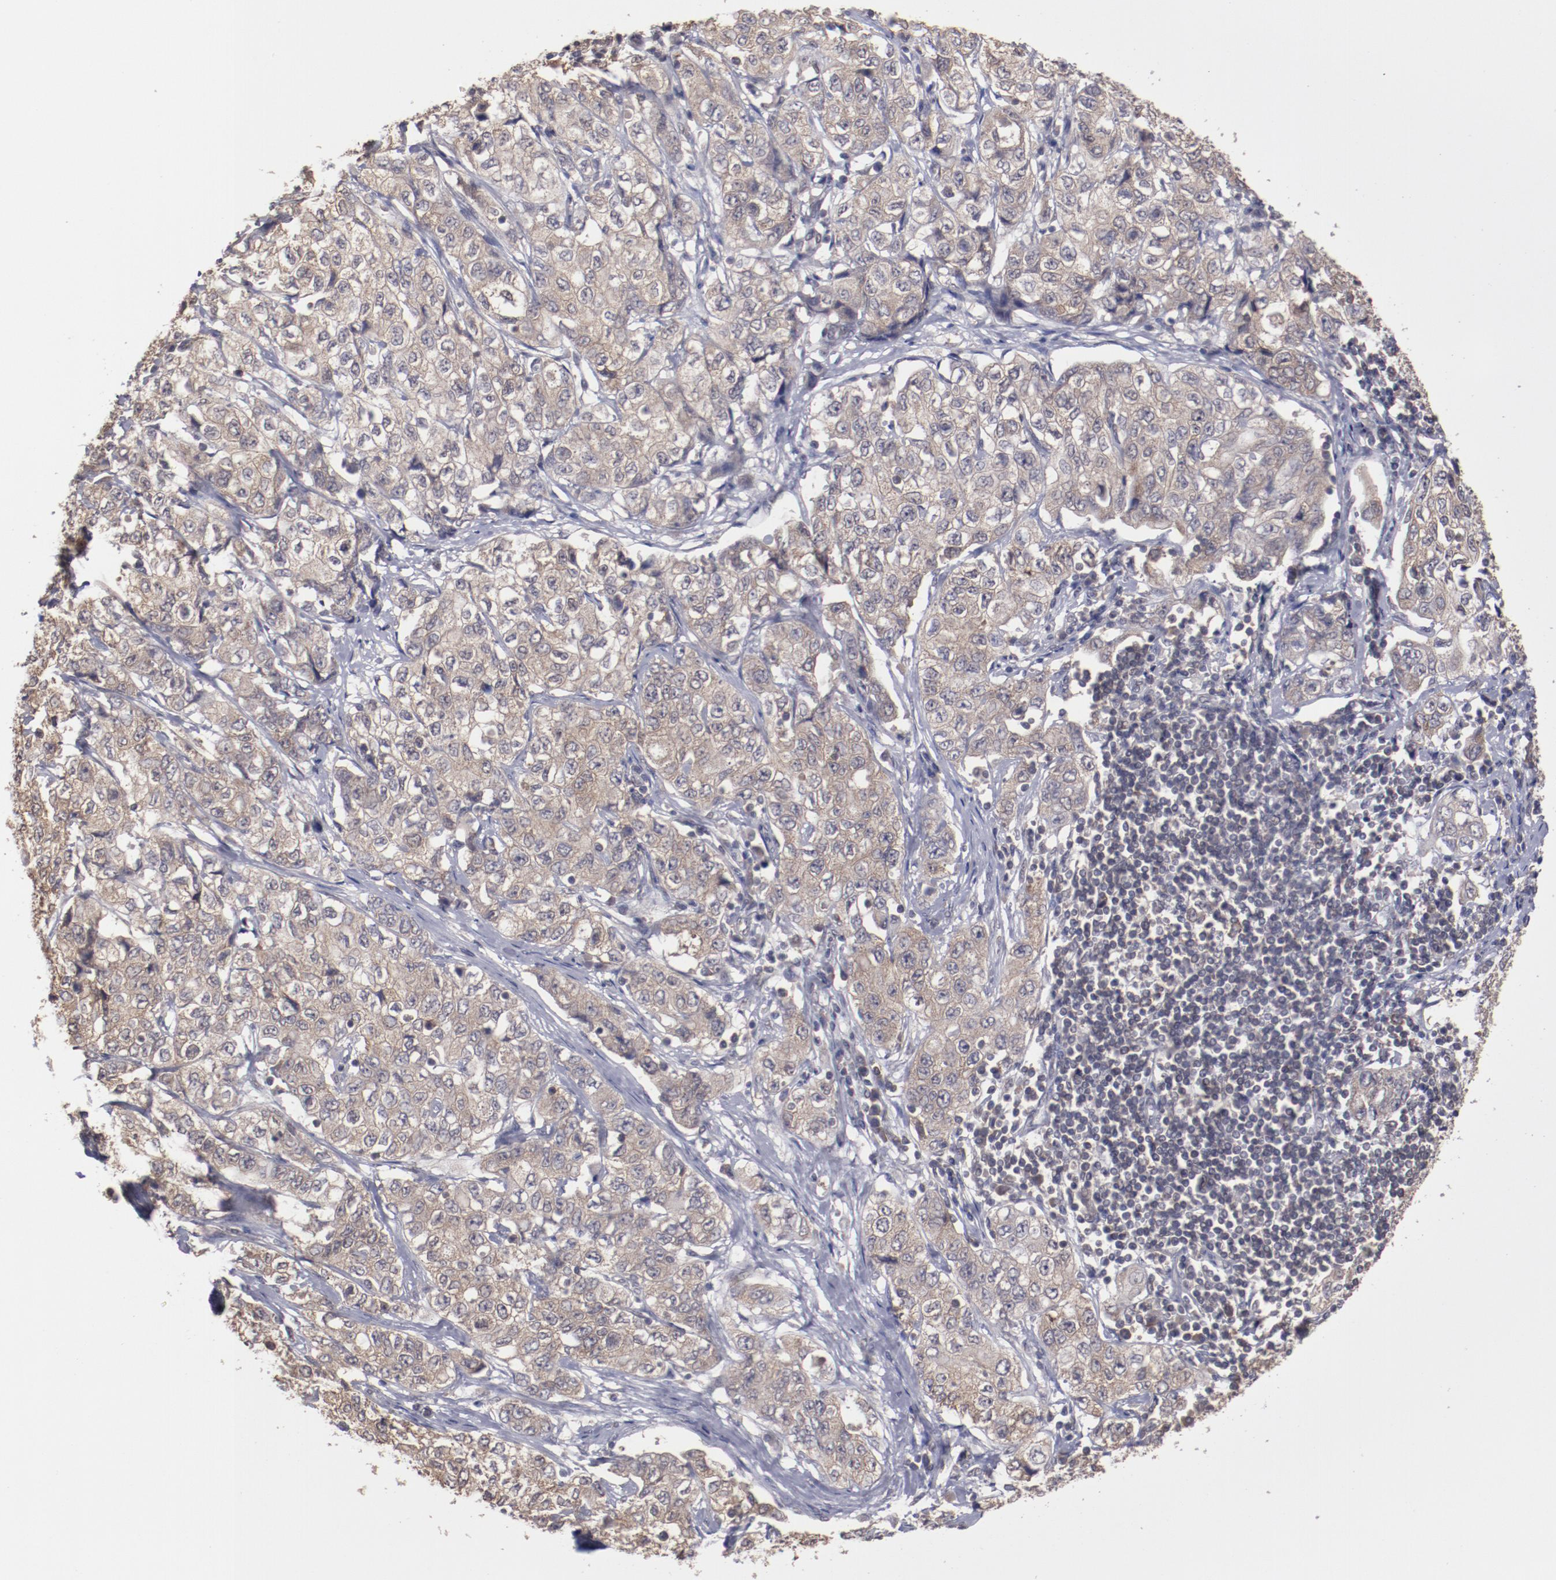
{"staining": {"intensity": "weak", "quantity": ">75%", "location": "cytoplasmic/membranous"}, "tissue": "stomach cancer", "cell_type": "Tumor cells", "image_type": "cancer", "snomed": [{"axis": "morphology", "description": "Adenocarcinoma, NOS"}, {"axis": "topography", "description": "Stomach"}], "caption": "The immunohistochemical stain shows weak cytoplasmic/membranous staining in tumor cells of stomach adenocarcinoma tissue. (Stains: DAB in brown, nuclei in blue, Microscopy: brightfield microscopy at high magnification).", "gene": "ARNT", "patient": {"sex": "male", "age": 48}}